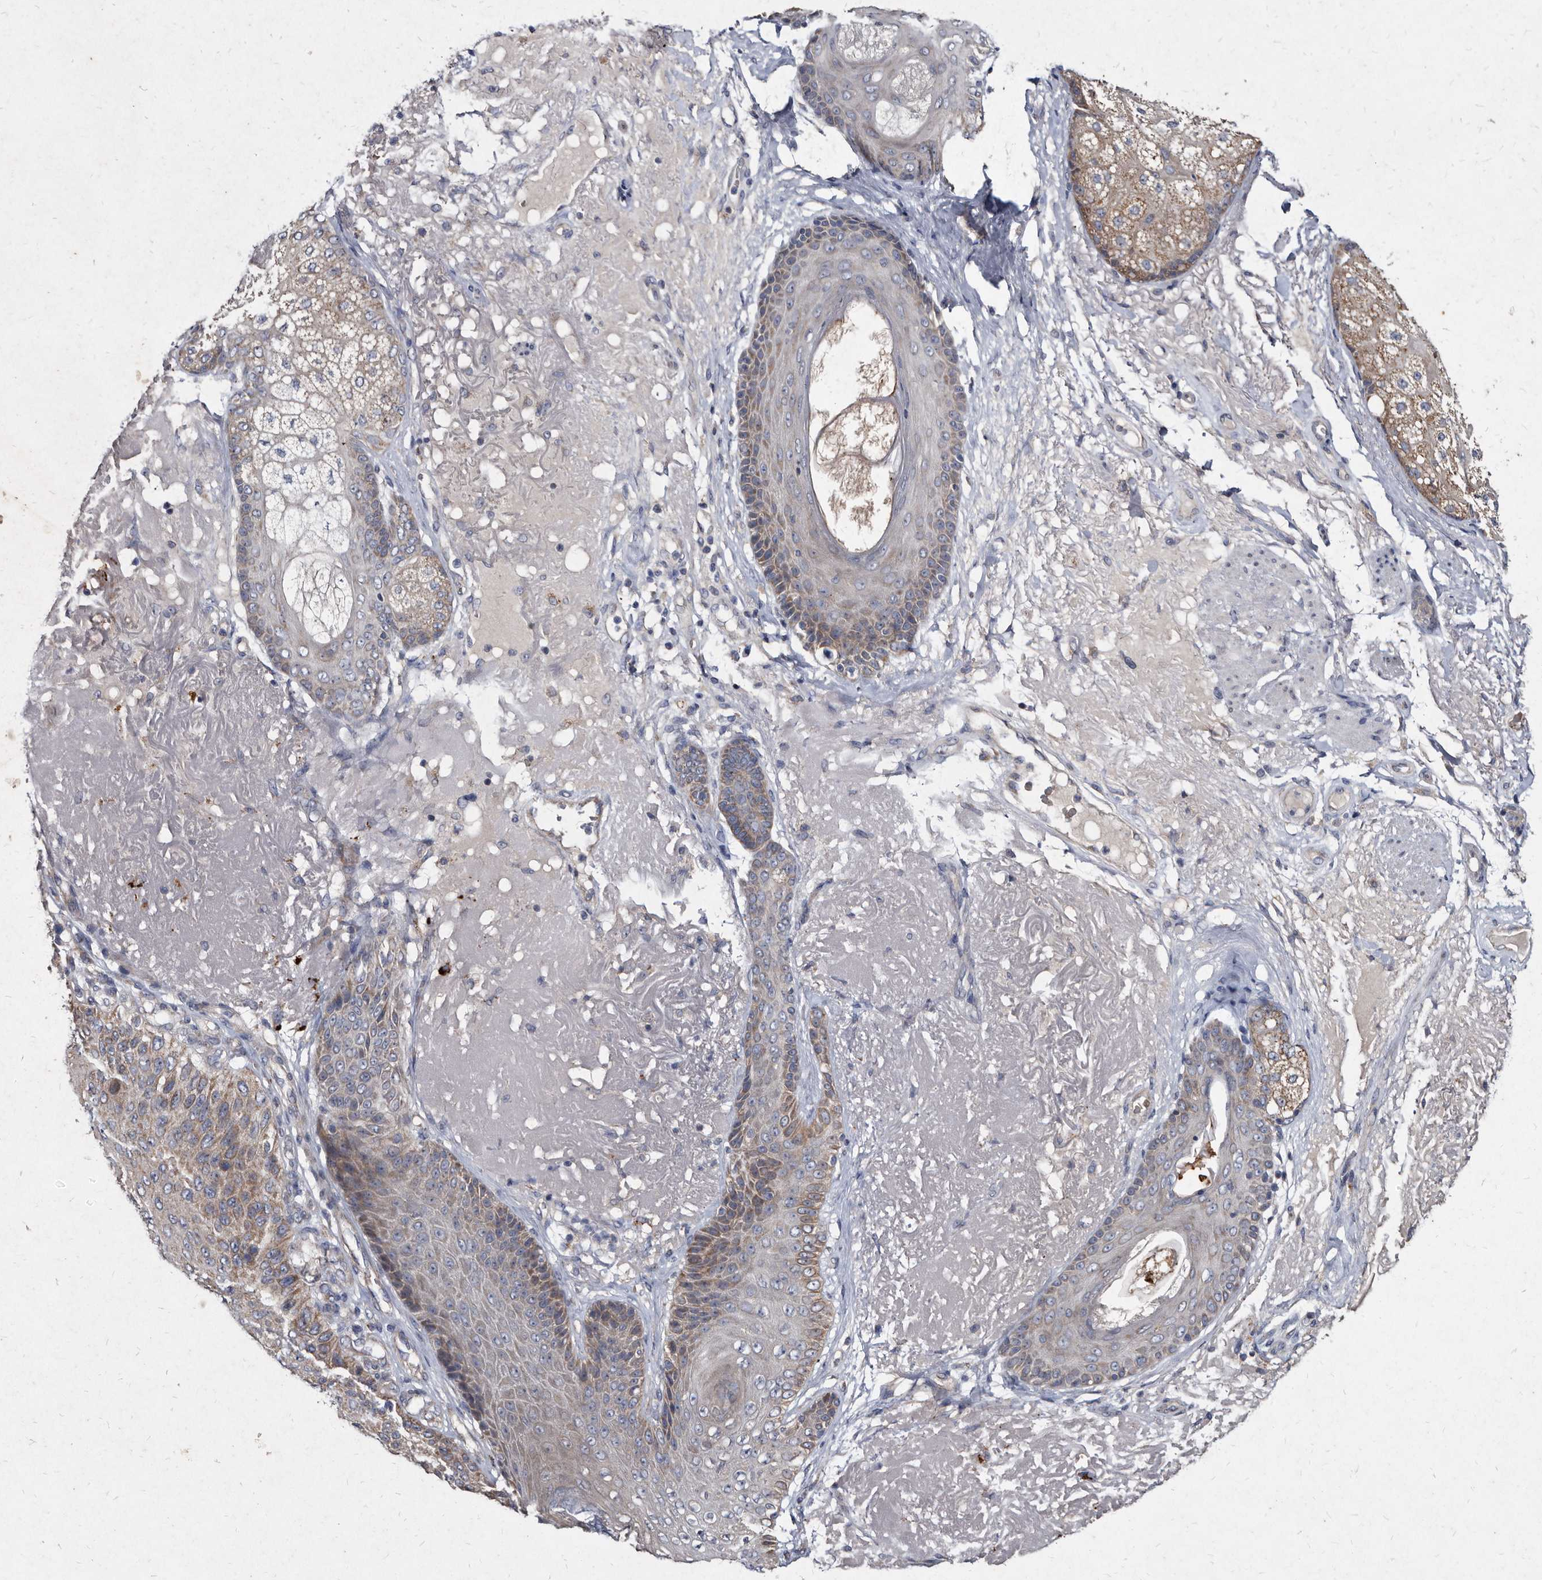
{"staining": {"intensity": "moderate", "quantity": "25%-75%", "location": "cytoplasmic/membranous"}, "tissue": "skin cancer", "cell_type": "Tumor cells", "image_type": "cancer", "snomed": [{"axis": "morphology", "description": "Squamous cell carcinoma, NOS"}, {"axis": "topography", "description": "Skin"}], "caption": "Immunohistochemical staining of human skin squamous cell carcinoma exhibits medium levels of moderate cytoplasmic/membranous protein expression in approximately 25%-75% of tumor cells.", "gene": "YPEL3", "patient": {"sex": "female", "age": 88}}